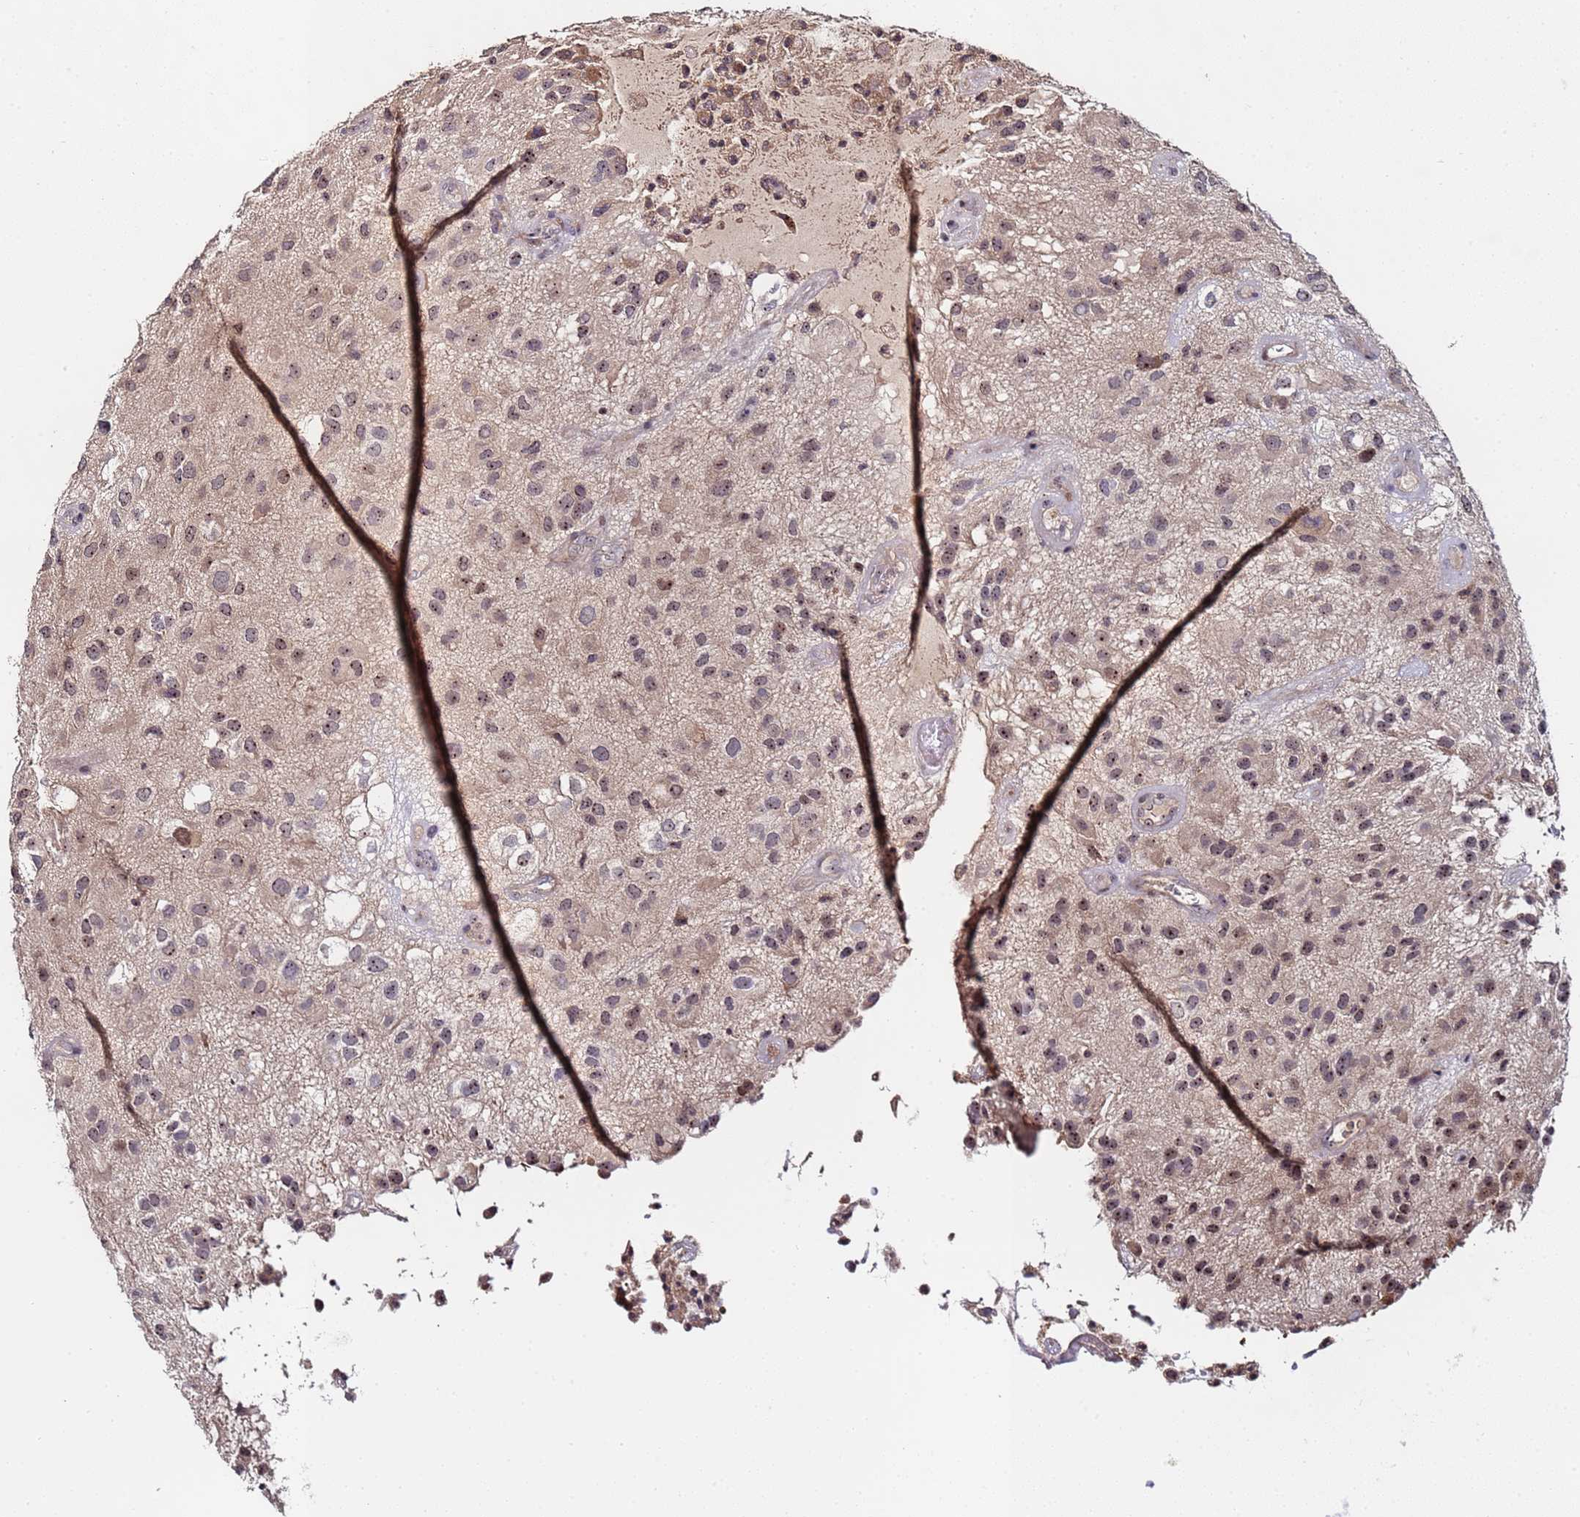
{"staining": {"intensity": "moderate", "quantity": ">75%", "location": "nuclear"}, "tissue": "glioma", "cell_type": "Tumor cells", "image_type": "cancer", "snomed": [{"axis": "morphology", "description": "Glioma, malignant, Low grade"}, {"axis": "topography", "description": "Brain"}], "caption": "DAB (3,3'-diaminobenzidine) immunohistochemical staining of malignant low-grade glioma reveals moderate nuclear protein positivity in about >75% of tumor cells.", "gene": "KRI1", "patient": {"sex": "male", "age": 66}}